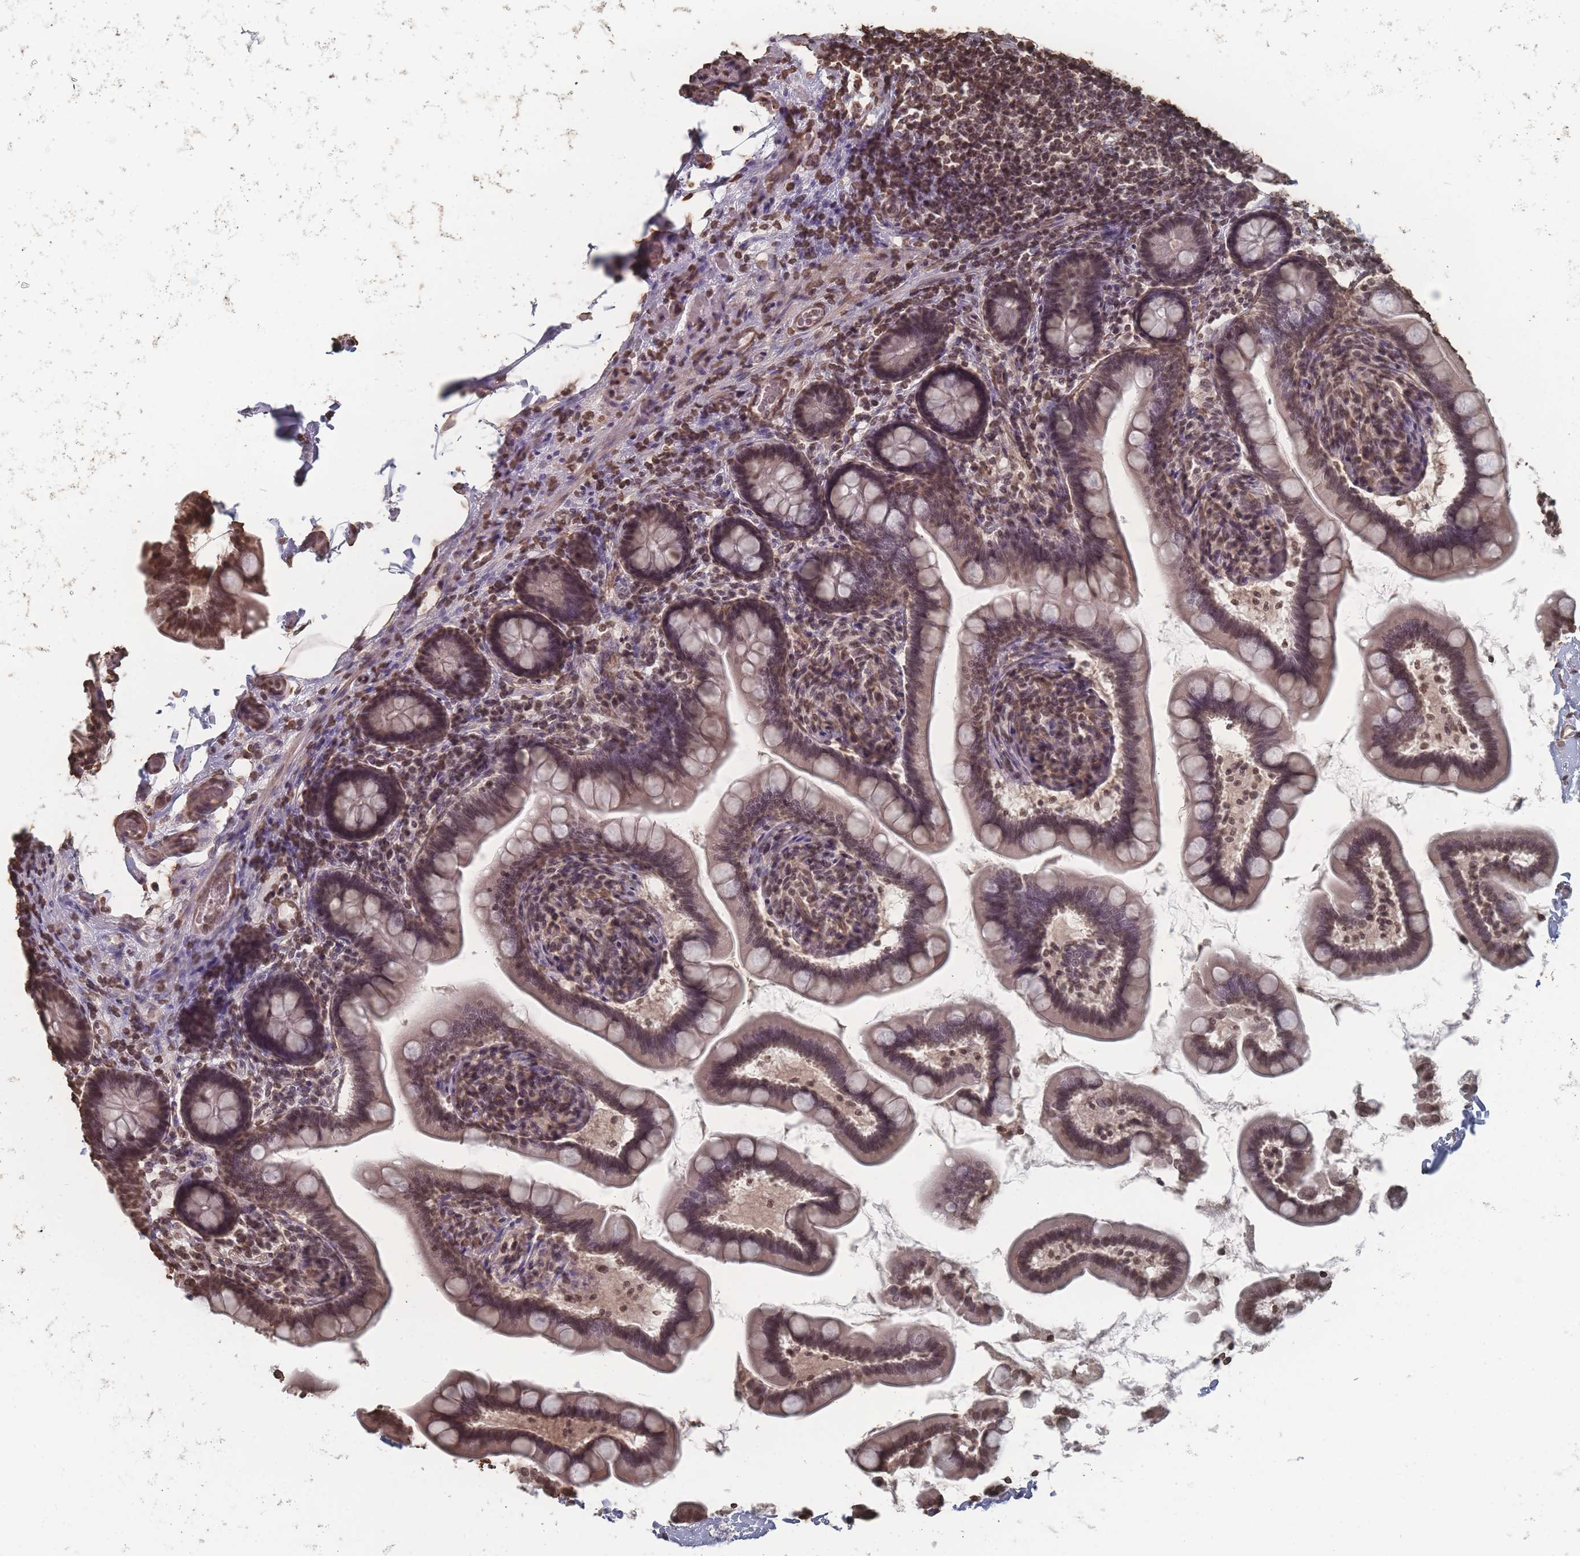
{"staining": {"intensity": "weak", "quantity": "25%-75%", "location": "nuclear"}, "tissue": "small intestine", "cell_type": "Glandular cells", "image_type": "normal", "snomed": [{"axis": "morphology", "description": "Normal tissue, NOS"}, {"axis": "topography", "description": "Small intestine"}], "caption": "High-power microscopy captured an immunohistochemistry photomicrograph of normal small intestine, revealing weak nuclear staining in about 25%-75% of glandular cells. The protein is shown in brown color, while the nuclei are stained blue.", "gene": "PLEKHG5", "patient": {"sex": "female", "age": 64}}